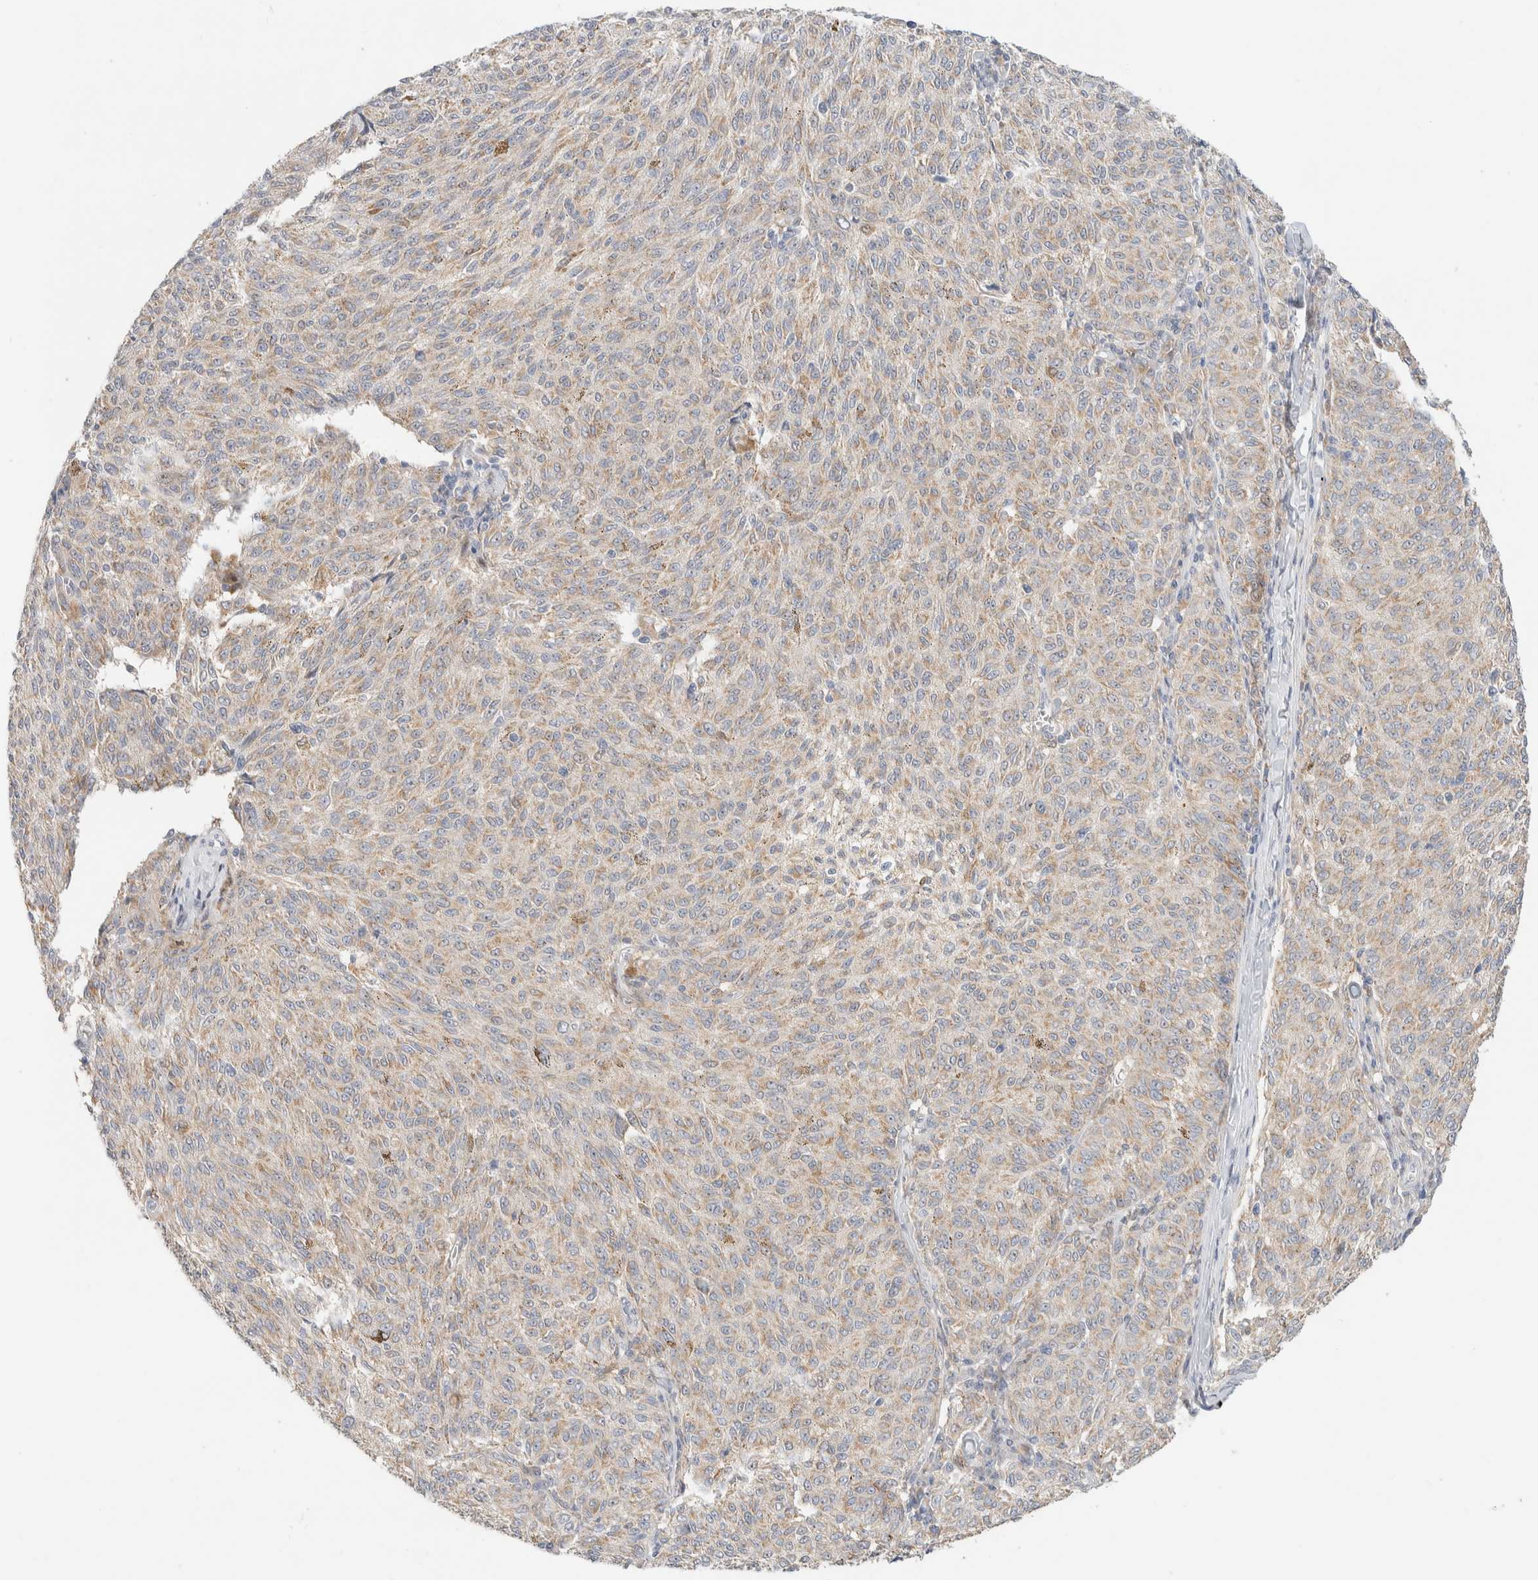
{"staining": {"intensity": "weak", "quantity": ">75%", "location": "cytoplasmic/membranous"}, "tissue": "melanoma", "cell_type": "Tumor cells", "image_type": "cancer", "snomed": [{"axis": "morphology", "description": "Malignant melanoma, NOS"}, {"axis": "topography", "description": "Skin"}], "caption": "Malignant melanoma stained with IHC reveals weak cytoplasmic/membranous staining in approximately >75% of tumor cells.", "gene": "HDHD3", "patient": {"sex": "female", "age": 72}}